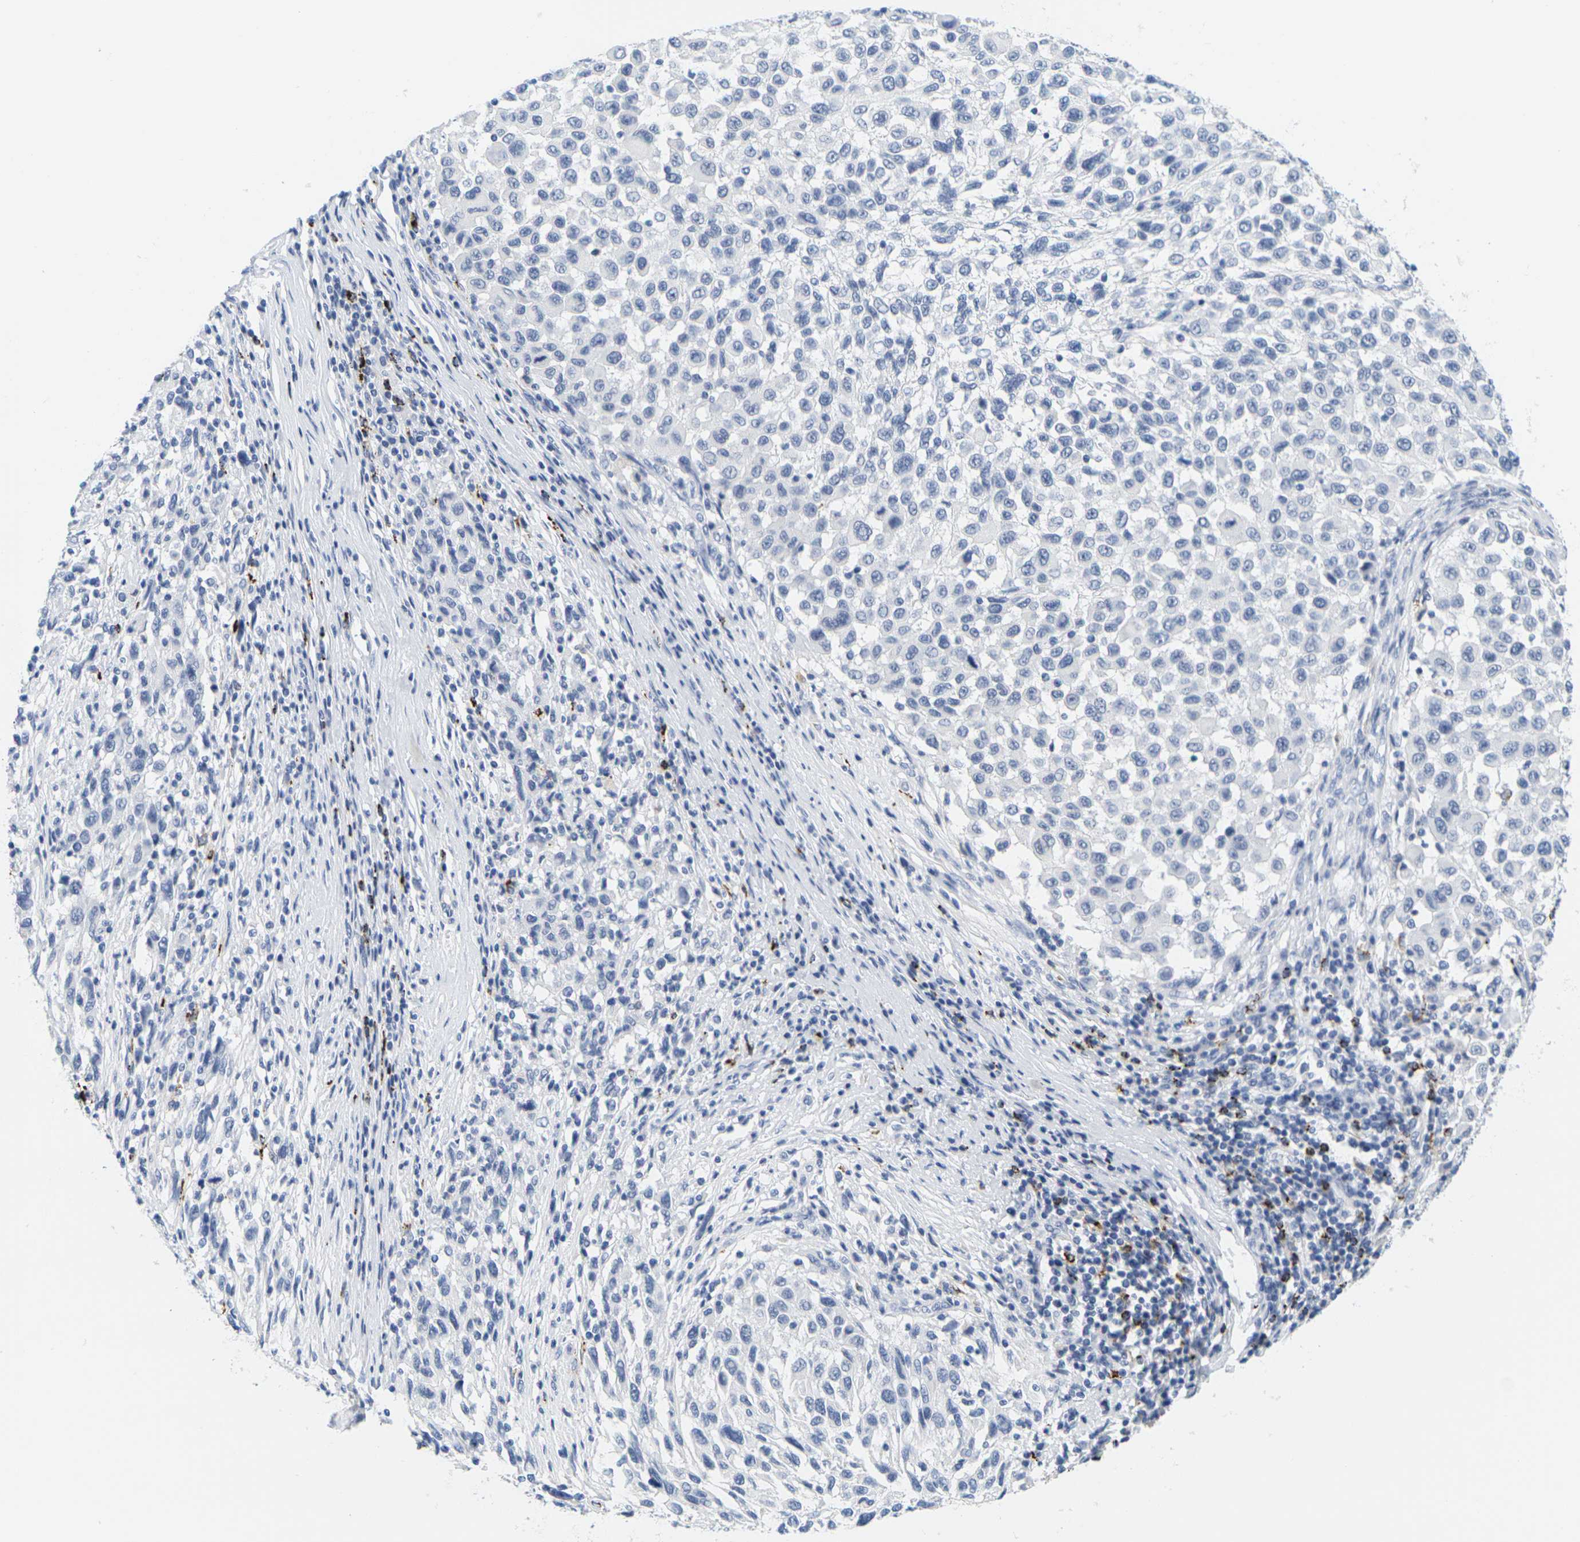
{"staining": {"intensity": "negative", "quantity": "none", "location": "none"}, "tissue": "melanoma", "cell_type": "Tumor cells", "image_type": "cancer", "snomed": [{"axis": "morphology", "description": "Malignant melanoma, Metastatic site"}, {"axis": "topography", "description": "Lymph node"}], "caption": "Immunohistochemistry micrograph of neoplastic tissue: malignant melanoma (metastatic site) stained with DAB (3,3'-diaminobenzidine) exhibits no significant protein expression in tumor cells.", "gene": "HLA-DOB", "patient": {"sex": "male", "age": 61}}